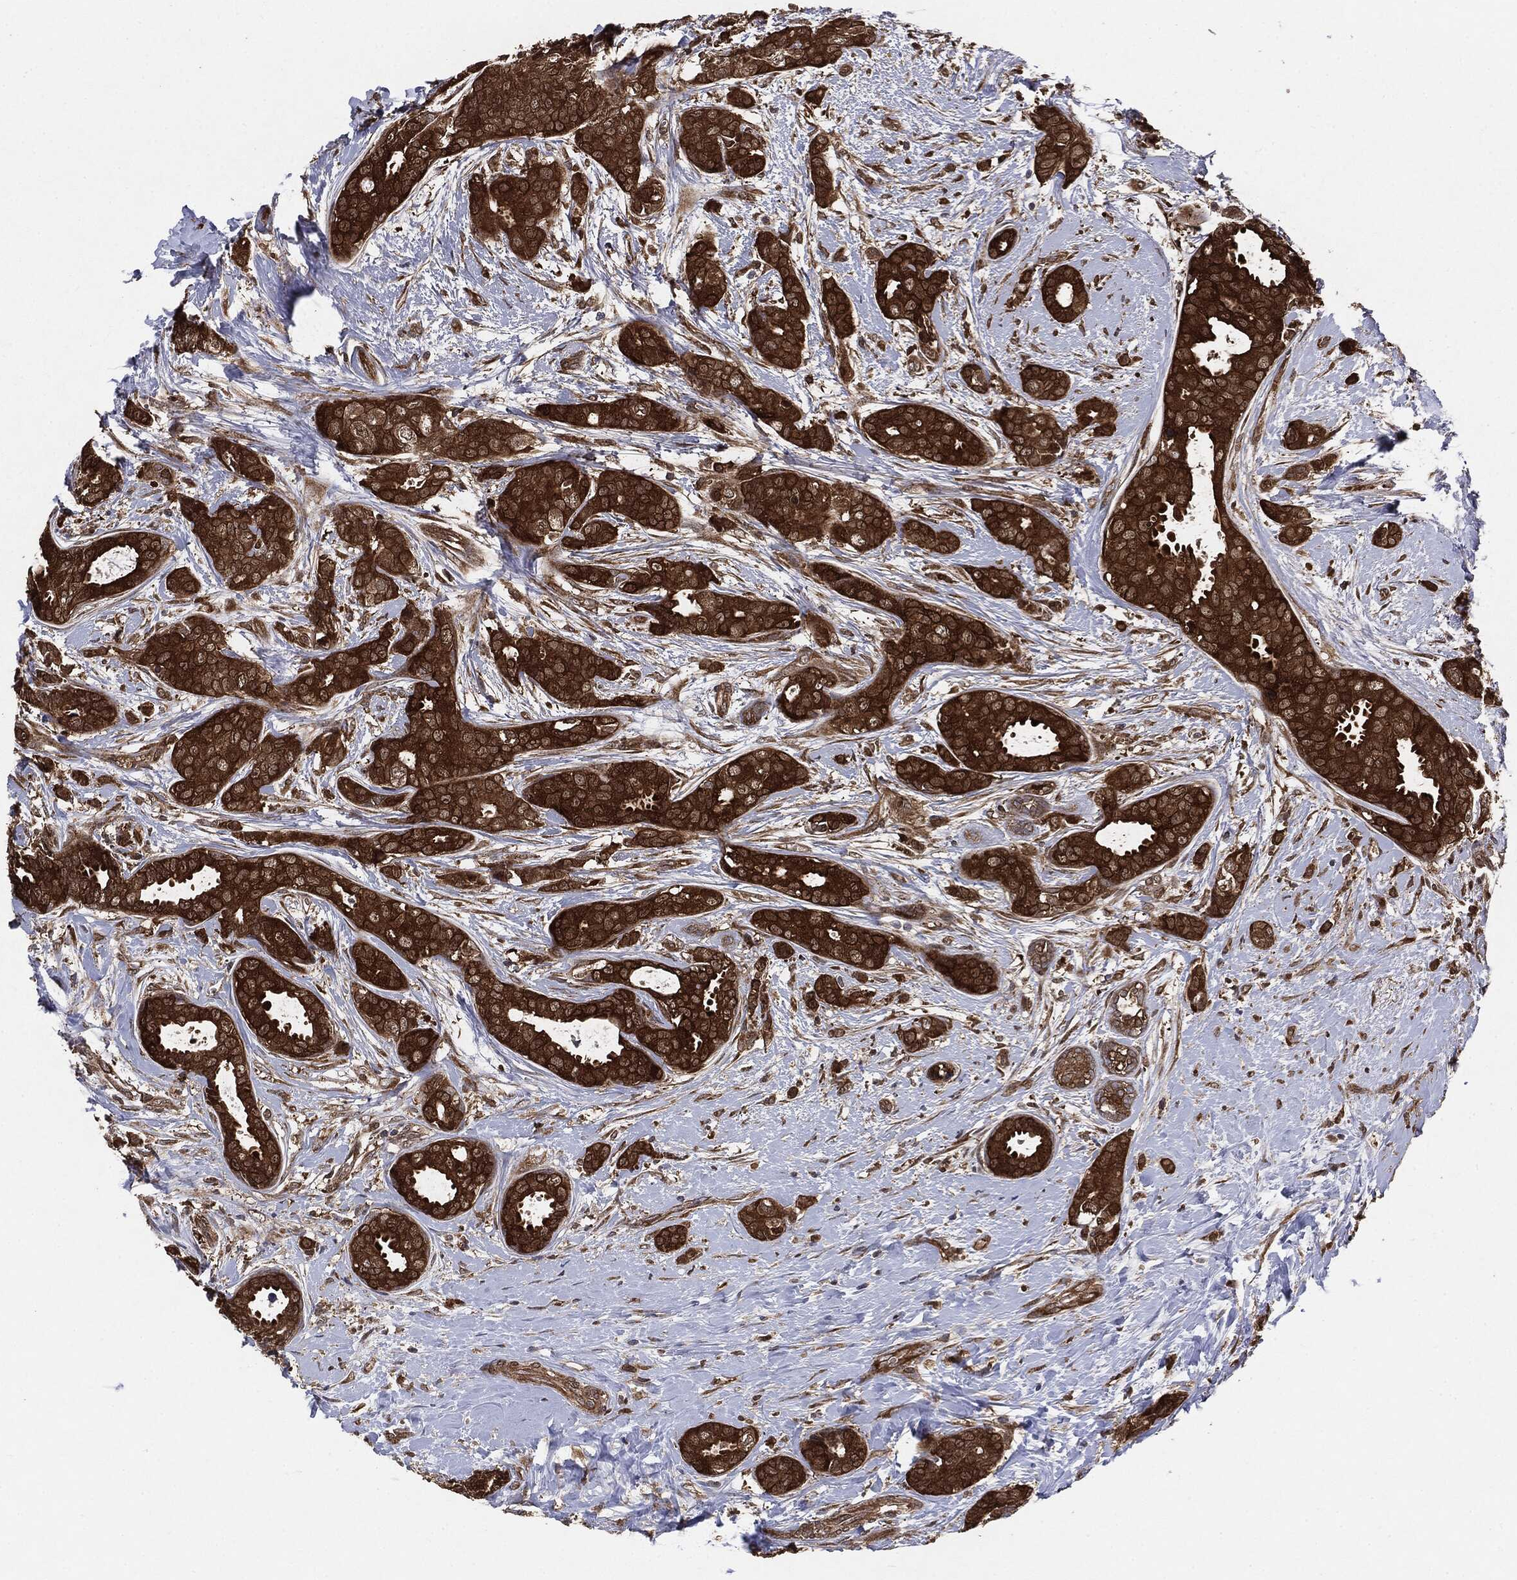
{"staining": {"intensity": "strong", "quantity": ">75%", "location": "cytoplasmic/membranous"}, "tissue": "breast cancer", "cell_type": "Tumor cells", "image_type": "cancer", "snomed": [{"axis": "morphology", "description": "Duct carcinoma"}, {"axis": "topography", "description": "Breast"}], "caption": "An immunohistochemistry image of tumor tissue is shown. Protein staining in brown highlights strong cytoplasmic/membranous positivity in breast cancer within tumor cells. (DAB (3,3'-diaminobenzidine) IHC, brown staining for protein, blue staining for nuclei).", "gene": "NME1", "patient": {"sex": "female", "age": 45}}